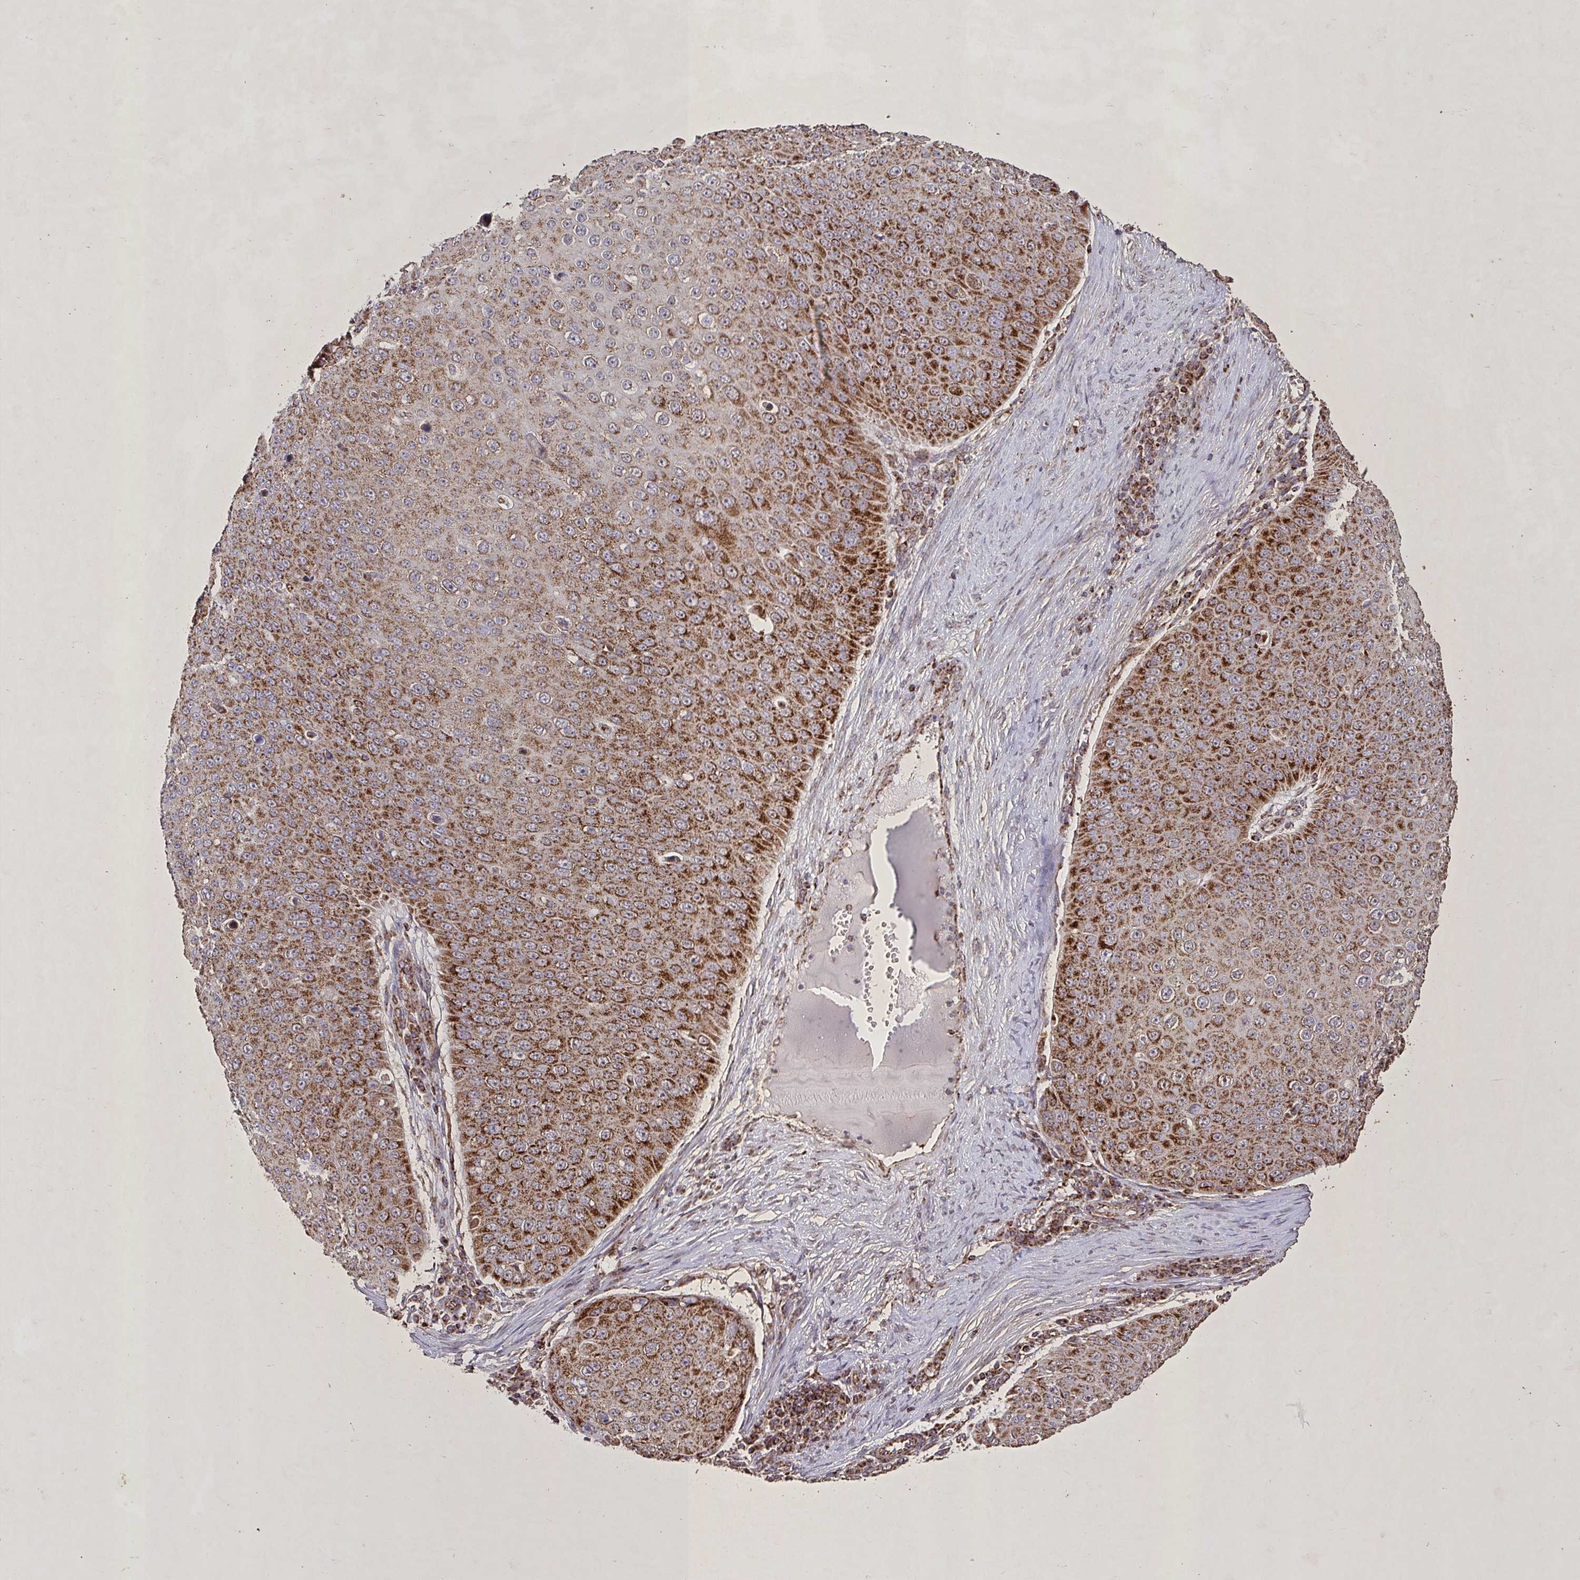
{"staining": {"intensity": "strong", "quantity": ">75%", "location": "cytoplasmic/membranous"}, "tissue": "skin cancer", "cell_type": "Tumor cells", "image_type": "cancer", "snomed": [{"axis": "morphology", "description": "Squamous cell carcinoma, NOS"}, {"axis": "topography", "description": "Skin"}], "caption": "Tumor cells exhibit high levels of strong cytoplasmic/membranous expression in about >75% of cells in skin cancer (squamous cell carcinoma). Using DAB (brown) and hematoxylin (blue) stains, captured at high magnification using brightfield microscopy.", "gene": "AGK", "patient": {"sex": "male", "age": 71}}